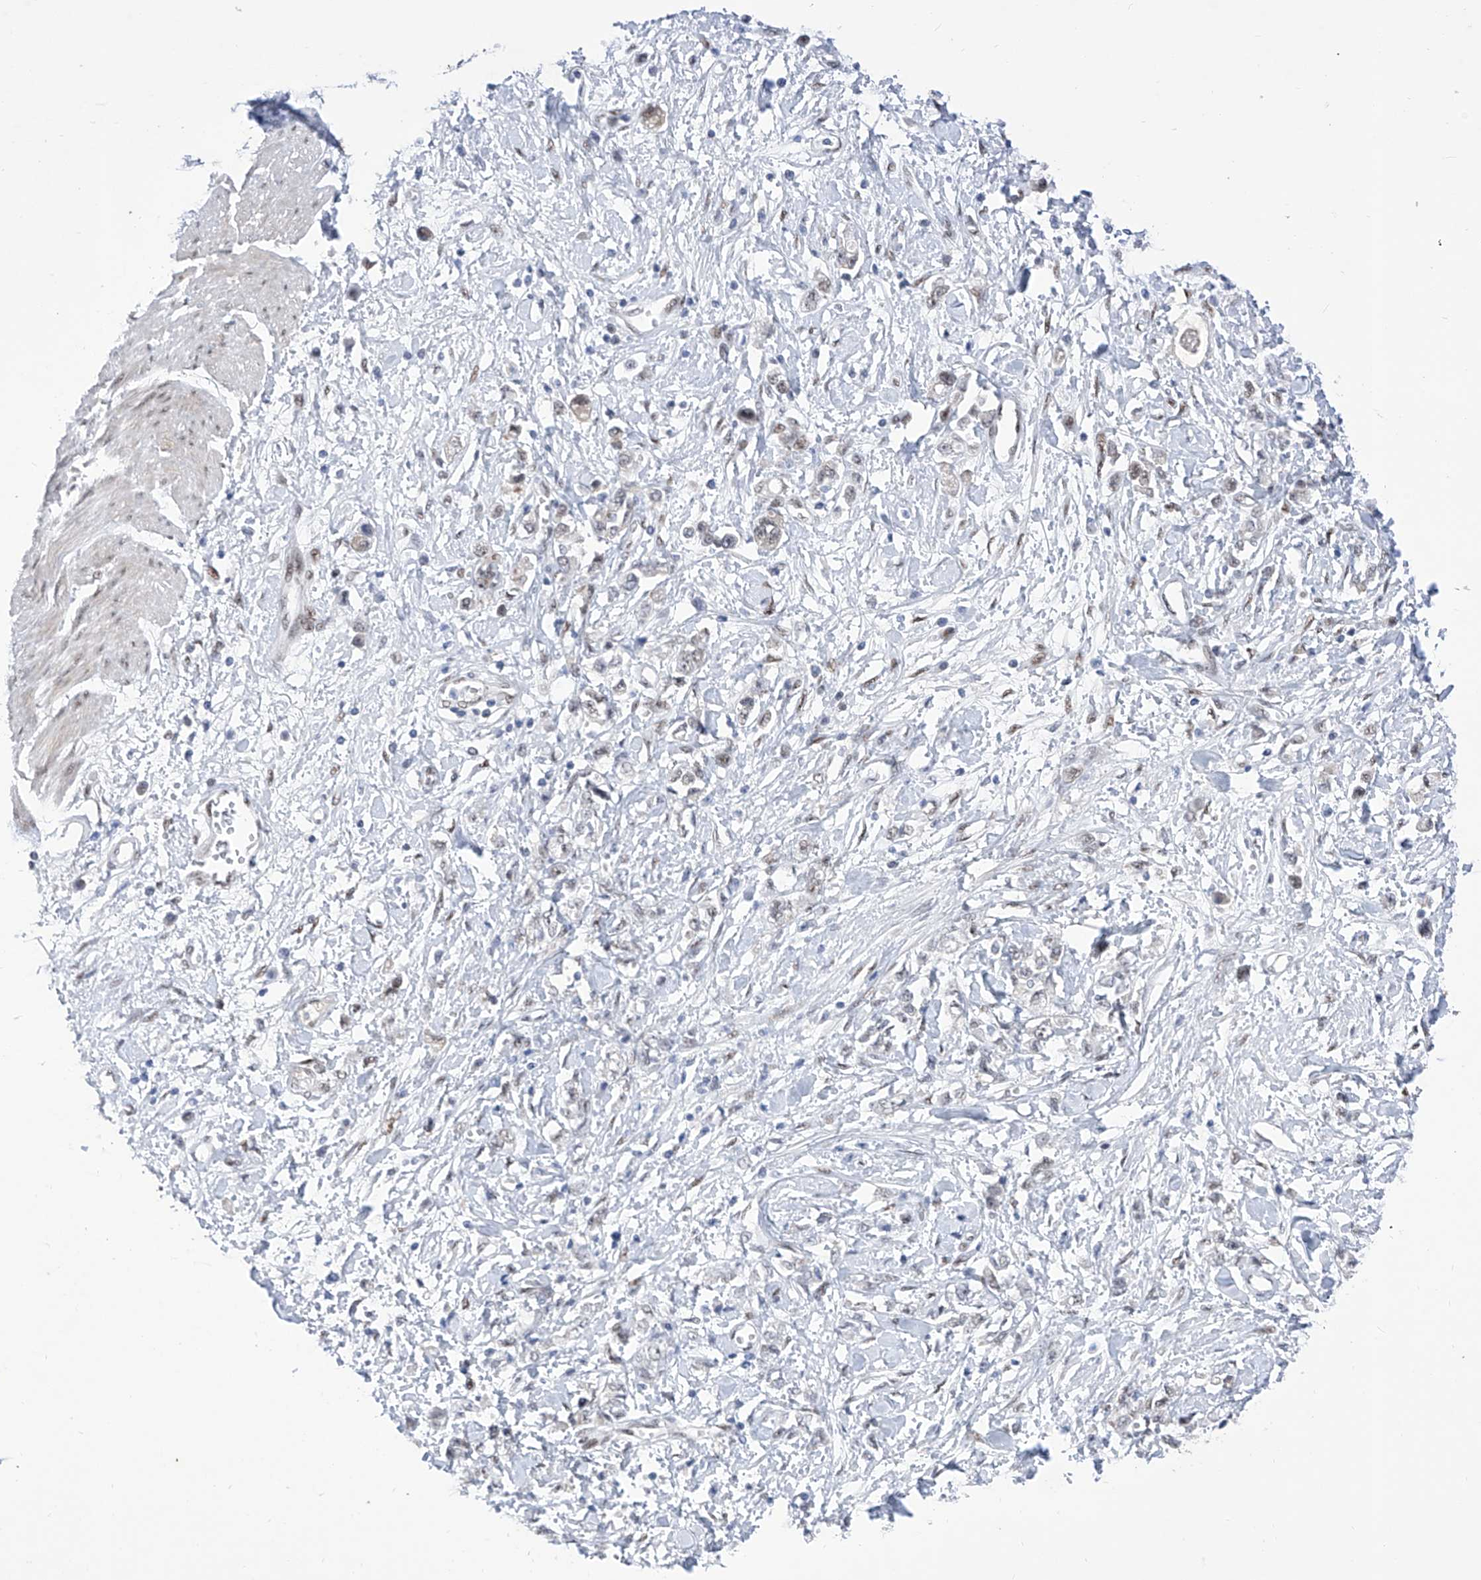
{"staining": {"intensity": "weak", "quantity": "25%-75%", "location": "nuclear"}, "tissue": "stomach cancer", "cell_type": "Tumor cells", "image_type": "cancer", "snomed": [{"axis": "morphology", "description": "Adenocarcinoma, NOS"}, {"axis": "topography", "description": "Stomach"}], "caption": "Immunohistochemical staining of stomach cancer displays low levels of weak nuclear positivity in approximately 25%-75% of tumor cells.", "gene": "ATN1", "patient": {"sex": "female", "age": 76}}